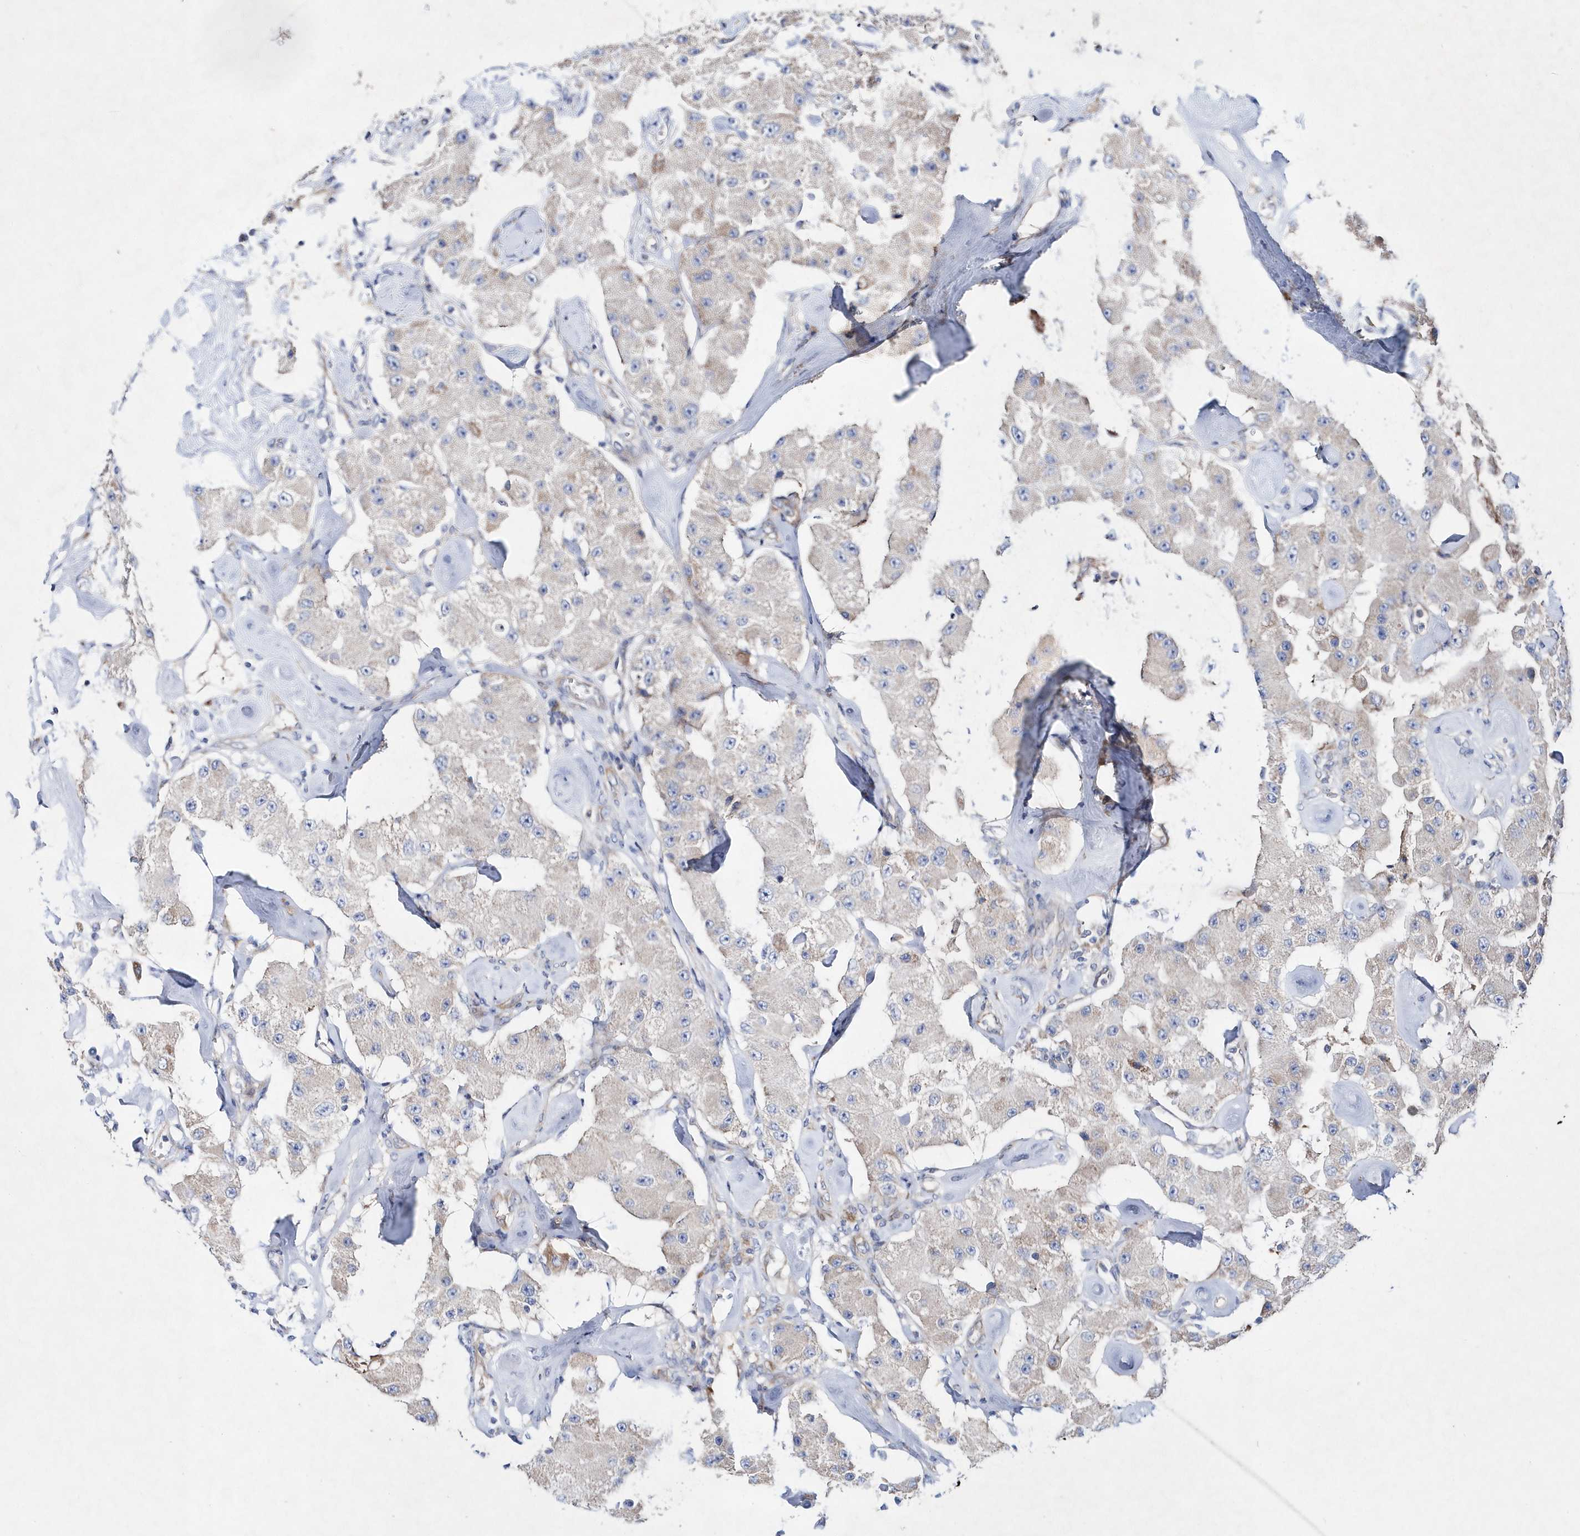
{"staining": {"intensity": "negative", "quantity": "none", "location": "none"}, "tissue": "carcinoid", "cell_type": "Tumor cells", "image_type": "cancer", "snomed": [{"axis": "morphology", "description": "Carcinoid, malignant, NOS"}, {"axis": "topography", "description": "Pancreas"}], "caption": "High magnification brightfield microscopy of malignant carcinoid stained with DAB (3,3'-diaminobenzidine) (brown) and counterstained with hematoxylin (blue): tumor cells show no significant expression.", "gene": "JKAMP", "patient": {"sex": "male", "age": 41}}